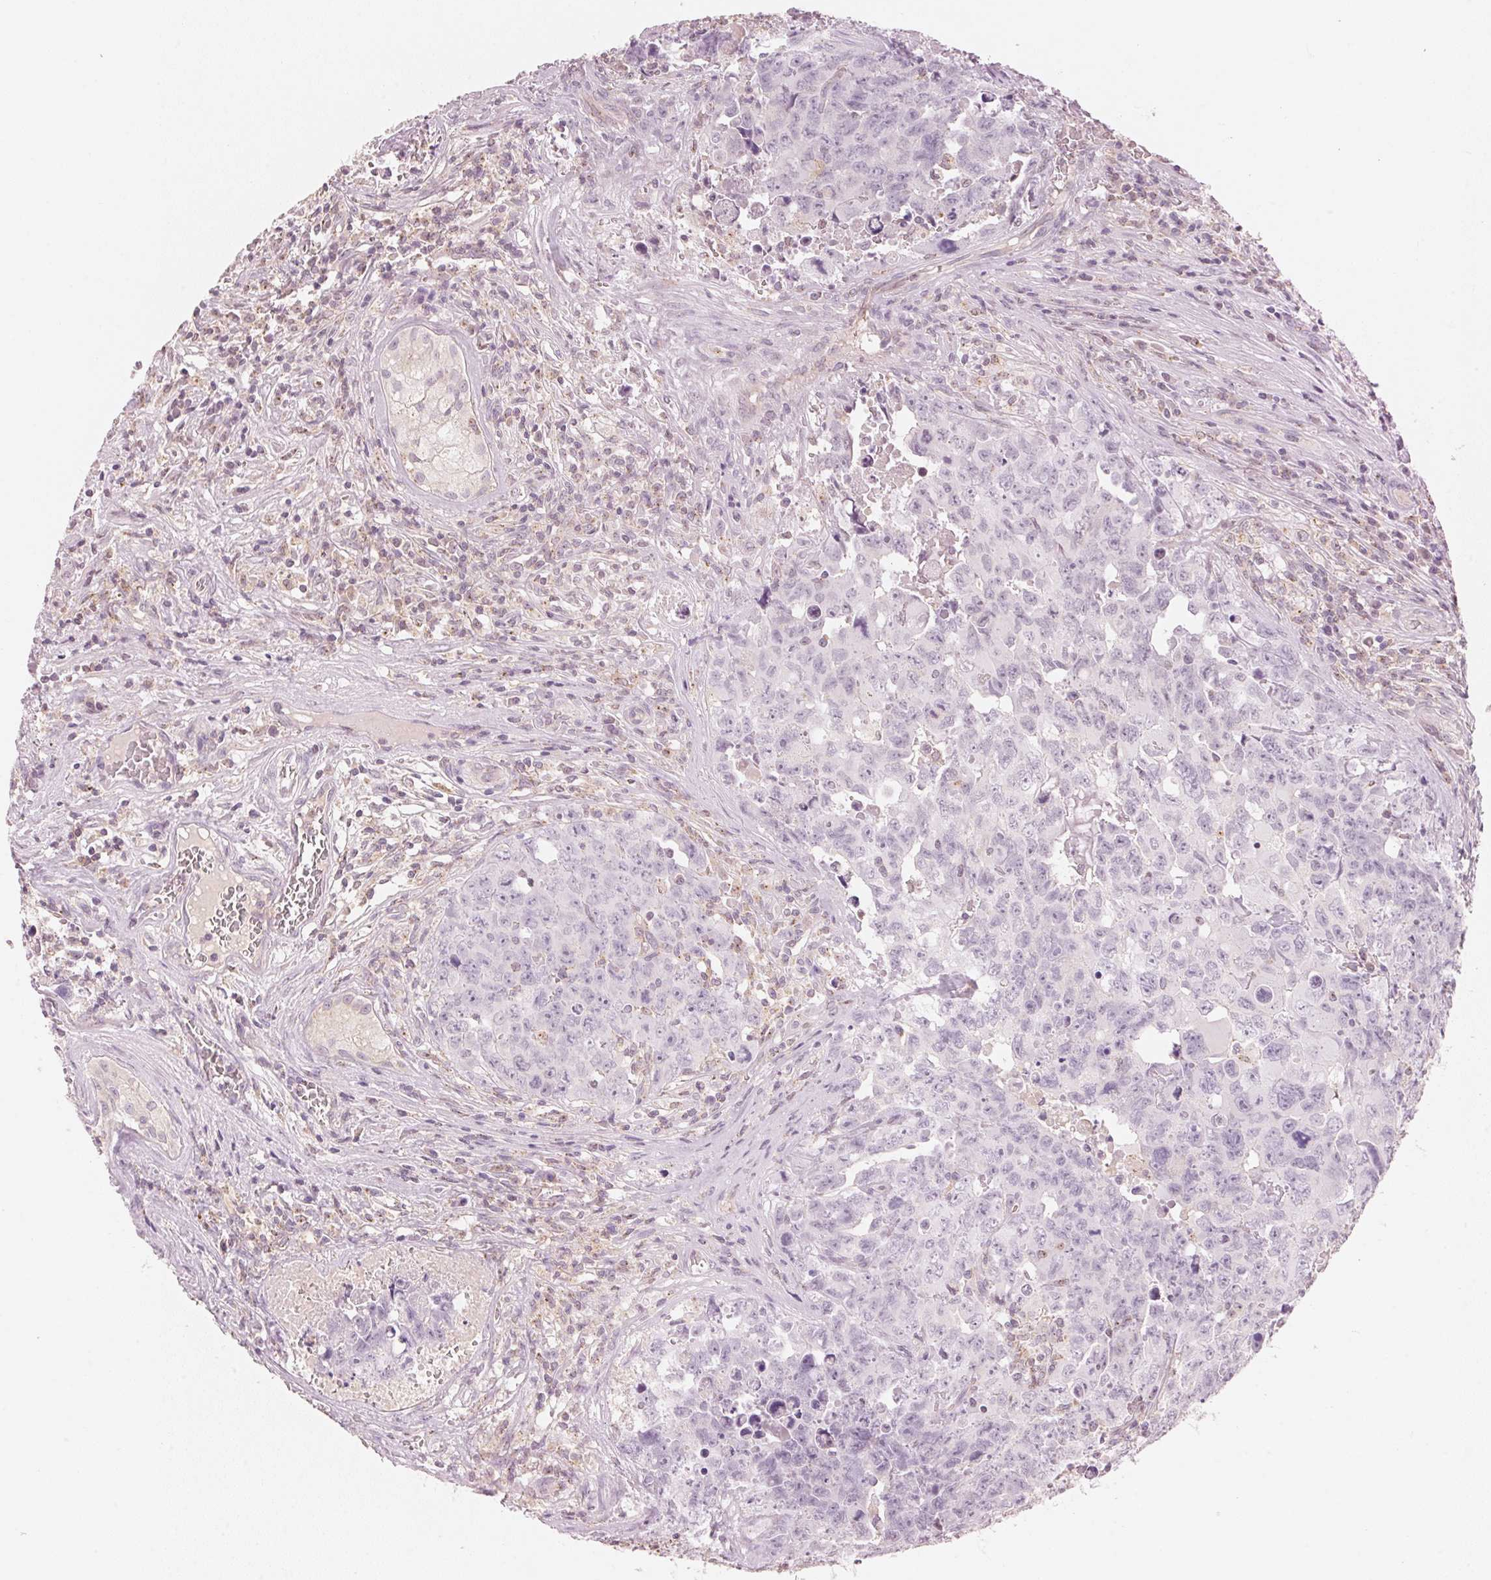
{"staining": {"intensity": "negative", "quantity": "none", "location": "none"}, "tissue": "testis cancer", "cell_type": "Tumor cells", "image_type": "cancer", "snomed": [{"axis": "morphology", "description": "Carcinoma, Embryonal, NOS"}, {"axis": "topography", "description": "Testis"}], "caption": "Histopathology image shows no significant protein positivity in tumor cells of embryonal carcinoma (testis).", "gene": "HOXB13", "patient": {"sex": "male", "age": 24}}